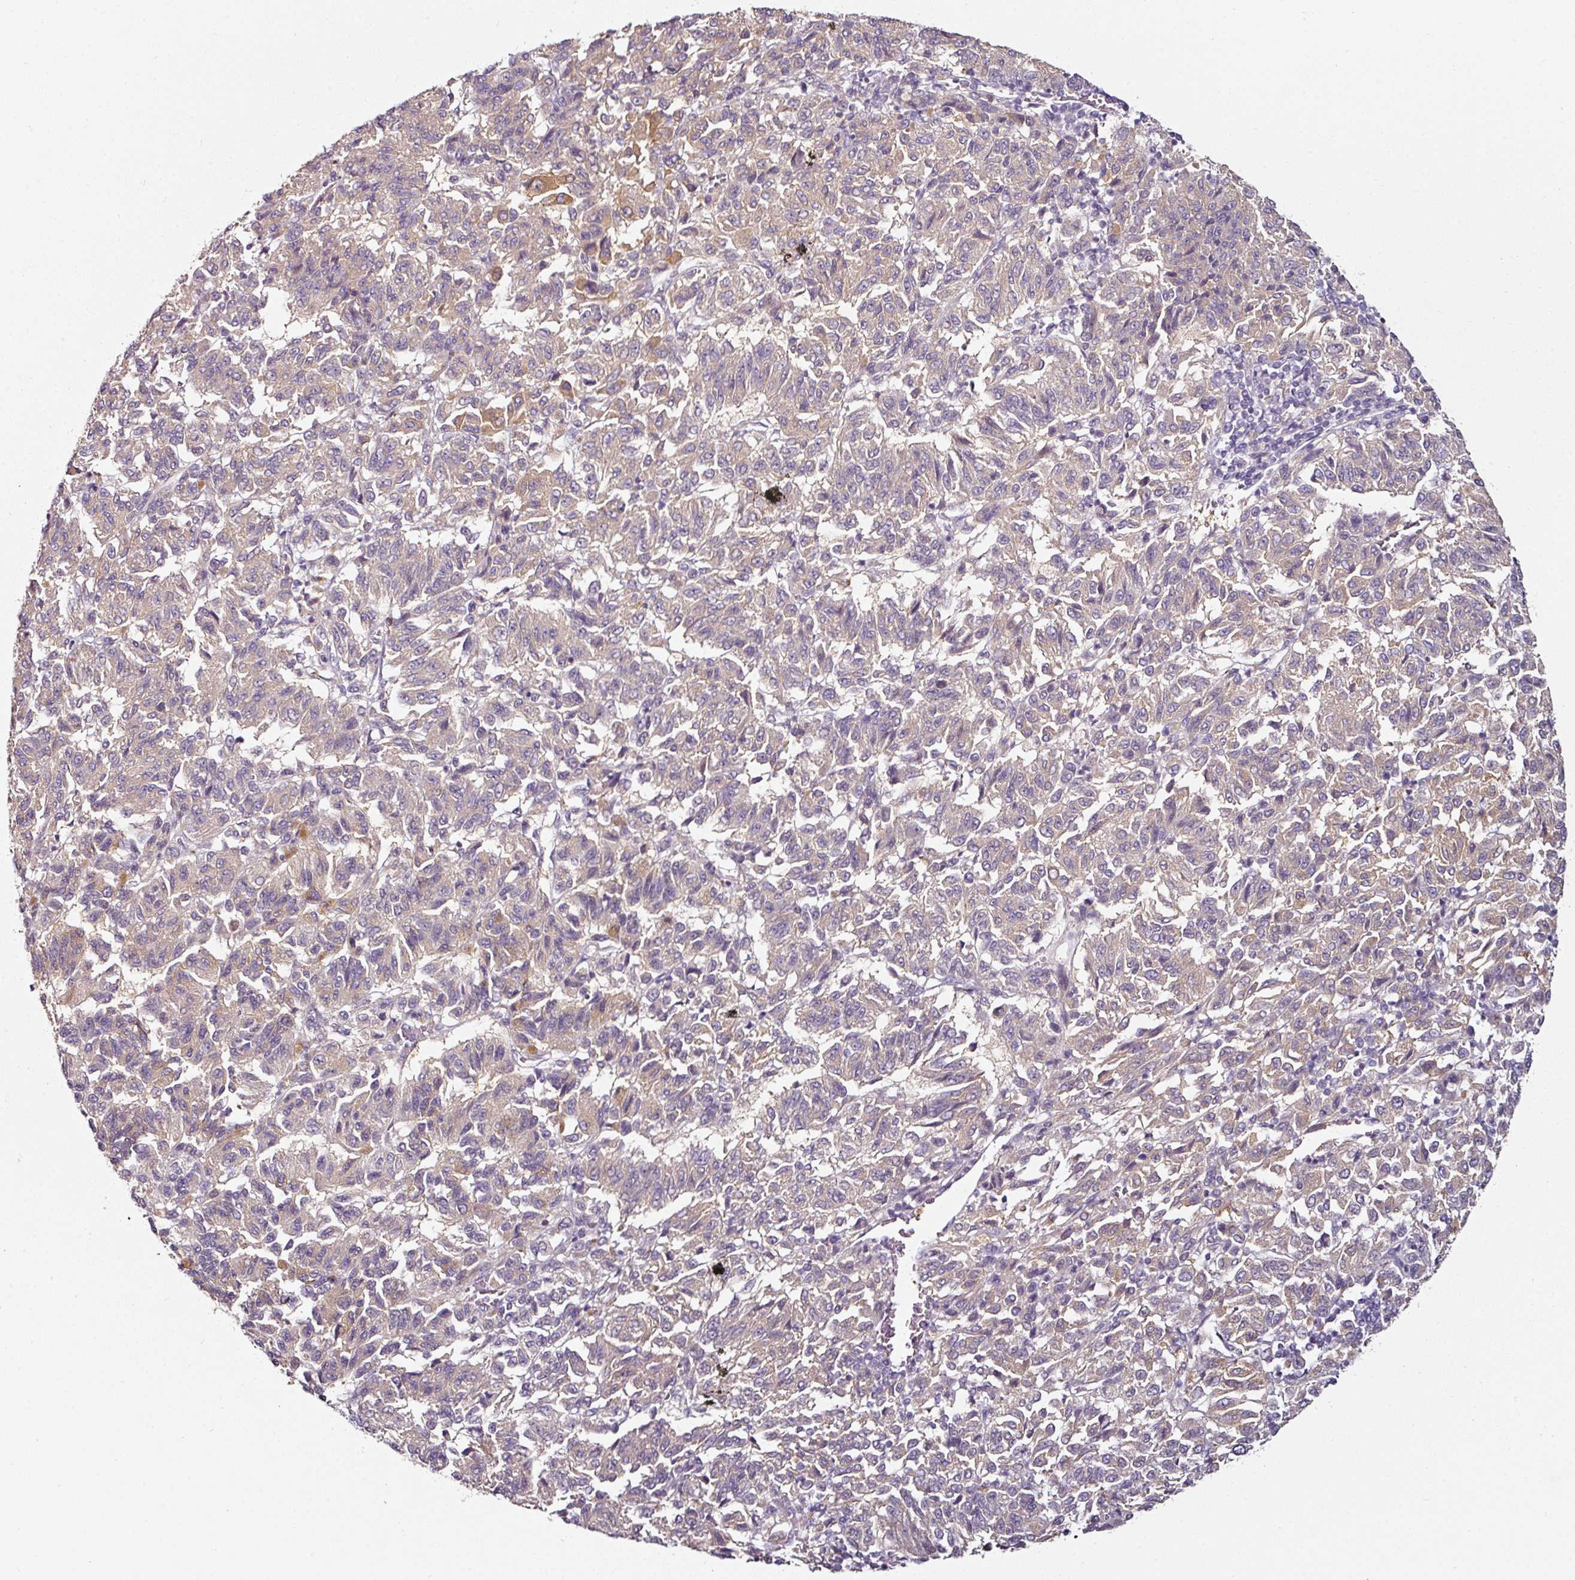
{"staining": {"intensity": "weak", "quantity": "25%-75%", "location": "cytoplasmic/membranous"}, "tissue": "melanoma", "cell_type": "Tumor cells", "image_type": "cancer", "snomed": [{"axis": "morphology", "description": "Malignant melanoma, Metastatic site"}, {"axis": "topography", "description": "Lung"}], "caption": "Approximately 25%-75% of tumor cells in human malignant melanoma (metastatic site) exhibit weak cytoplasmic/membranous protein expression as visualized by brown immunohistochemical staining.", "gene": "CAP2", "patient": {"sex": "male", "age": 64}}